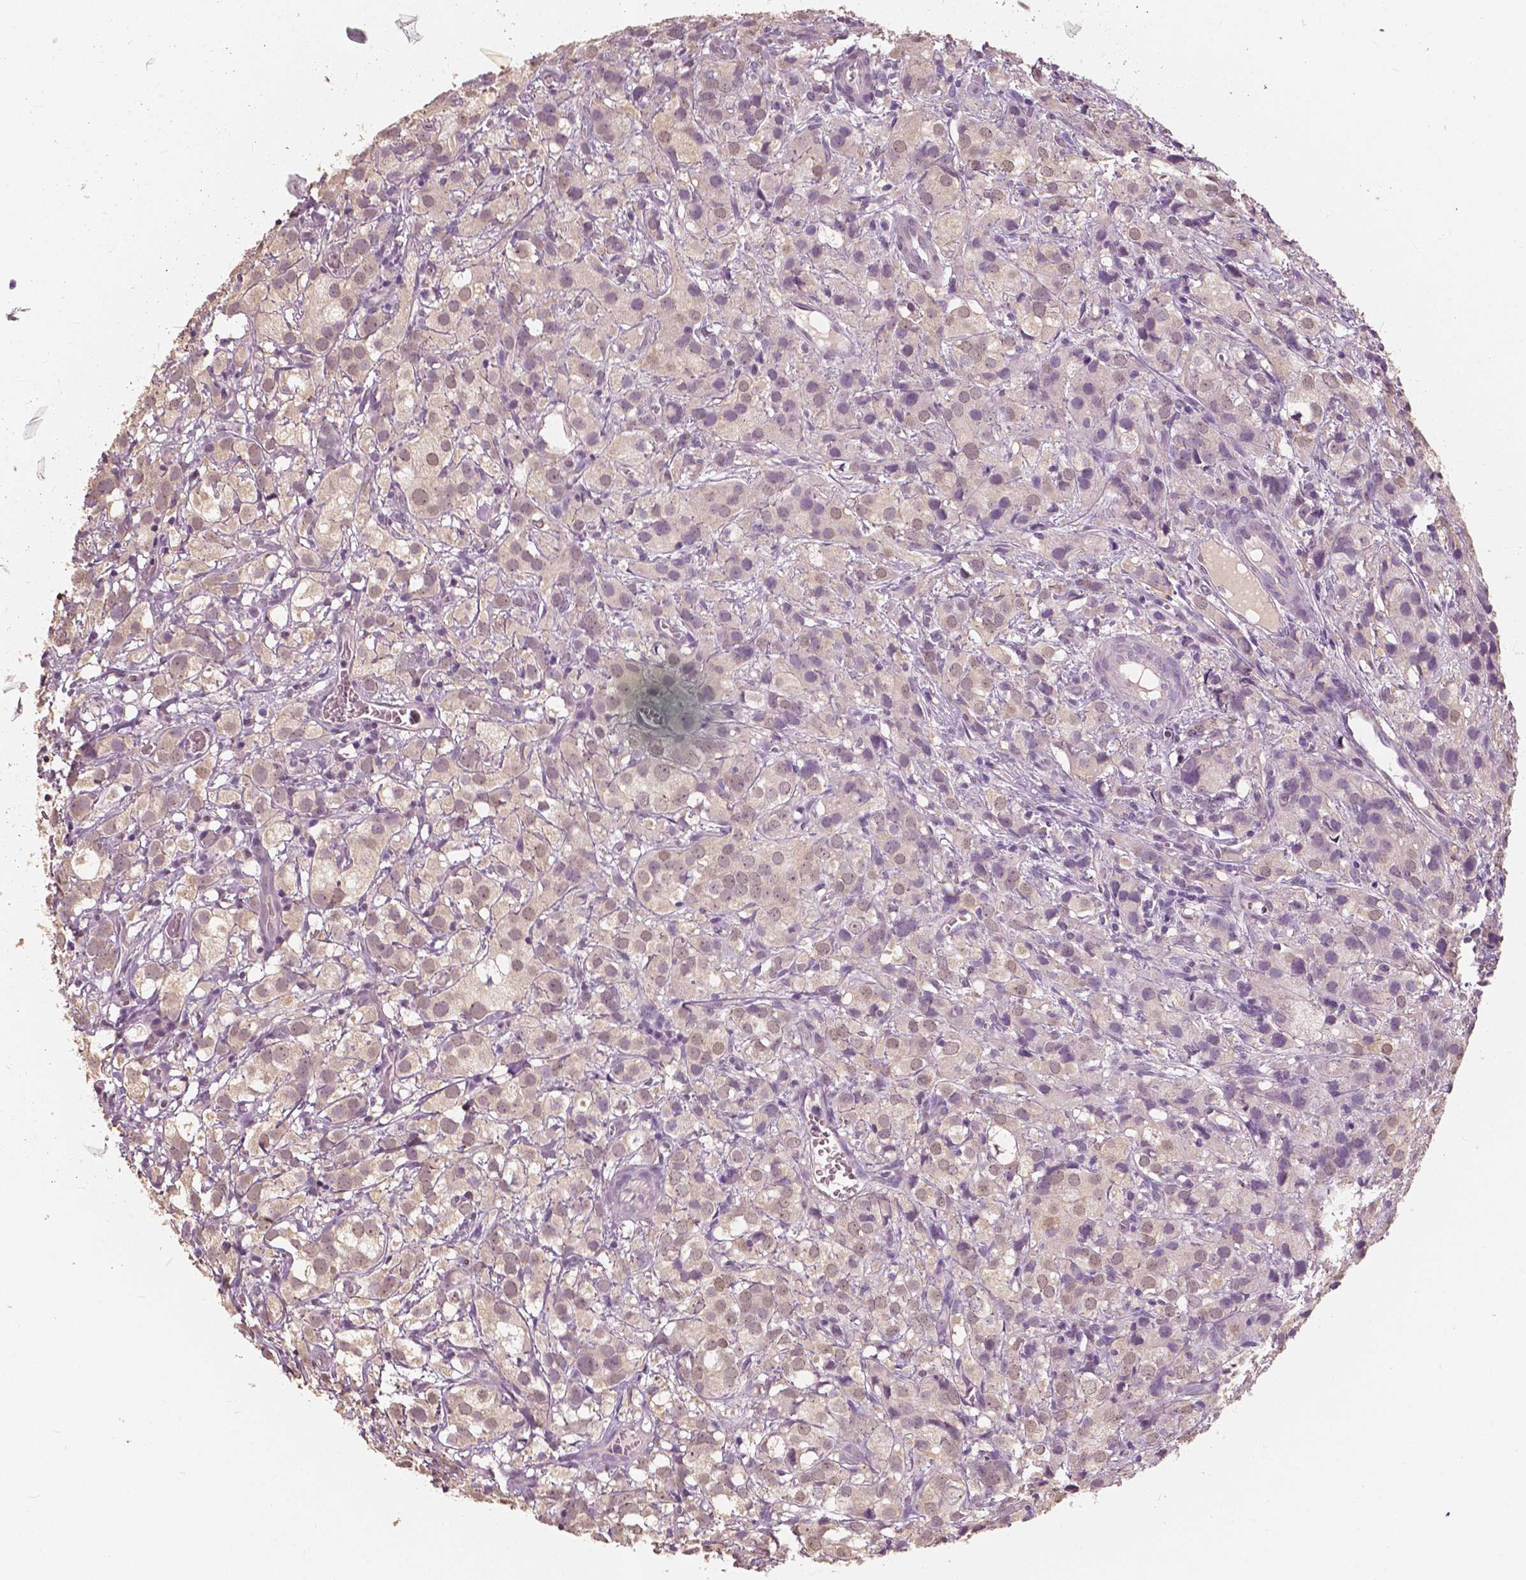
{"staining": {"intensity": "weak", "quantity": ">75%", "location": "nuclear"}, "tissue": "prostate cancer", "cell_type": "Tumor cells", "image_type": "cancer", "snomed": [{"axis": "morphology", "description": "Adenocarcinoma, High grade"}, {"axis": "topography", "description": "Prostate"}], "caption": "Immunohistochemical staining of human prostate cancer (high-grade adenocarcinoma) shows low levels of weak nuclear protein positivity in about >75% of tumor cells. (DAB IHC with brightfield microscopy, high magnification).", "gene": "SAT2", "patient": {"sex": "male", "age": 86}}